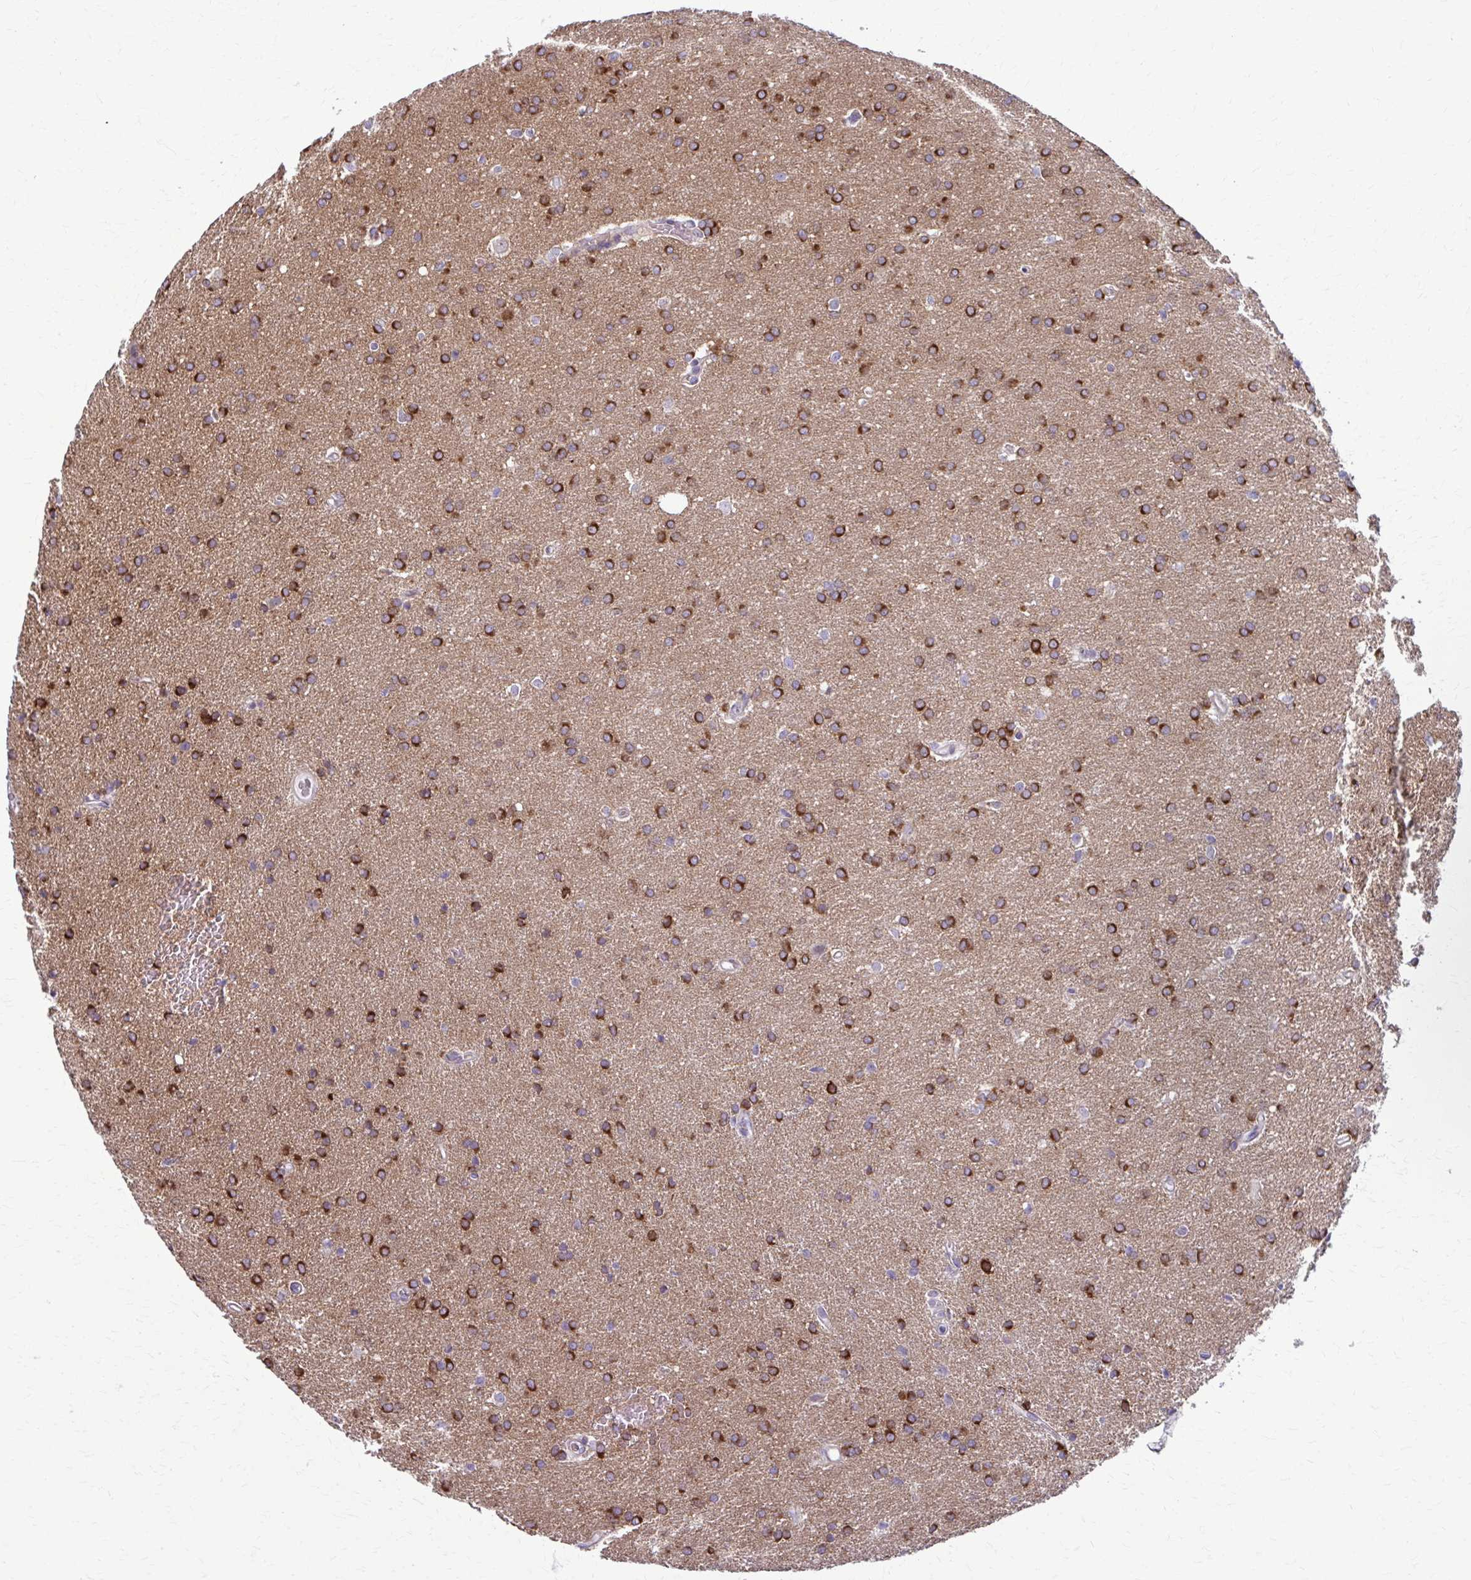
{"staining": {"intensity": "strong", "quantity": ">75%", "location": "cytoplasmic/membranous"}, "tissue": "glioma", "cell_type": "Tumor cells", "image_type": "cancer", "snomed": [{"axis": "morphology", "description": "Glioma, malignant, Low grade"}, {"axis": "topography", "description": "Brain"}], "caption": "Brown immunohistochemical staining in human glioma demonstrates strong cytoplasmic/membranous staining in approximately >75% of tumor cells.", "gene": "NUMBL", "patient": {"sex": "female", "age": 34}}